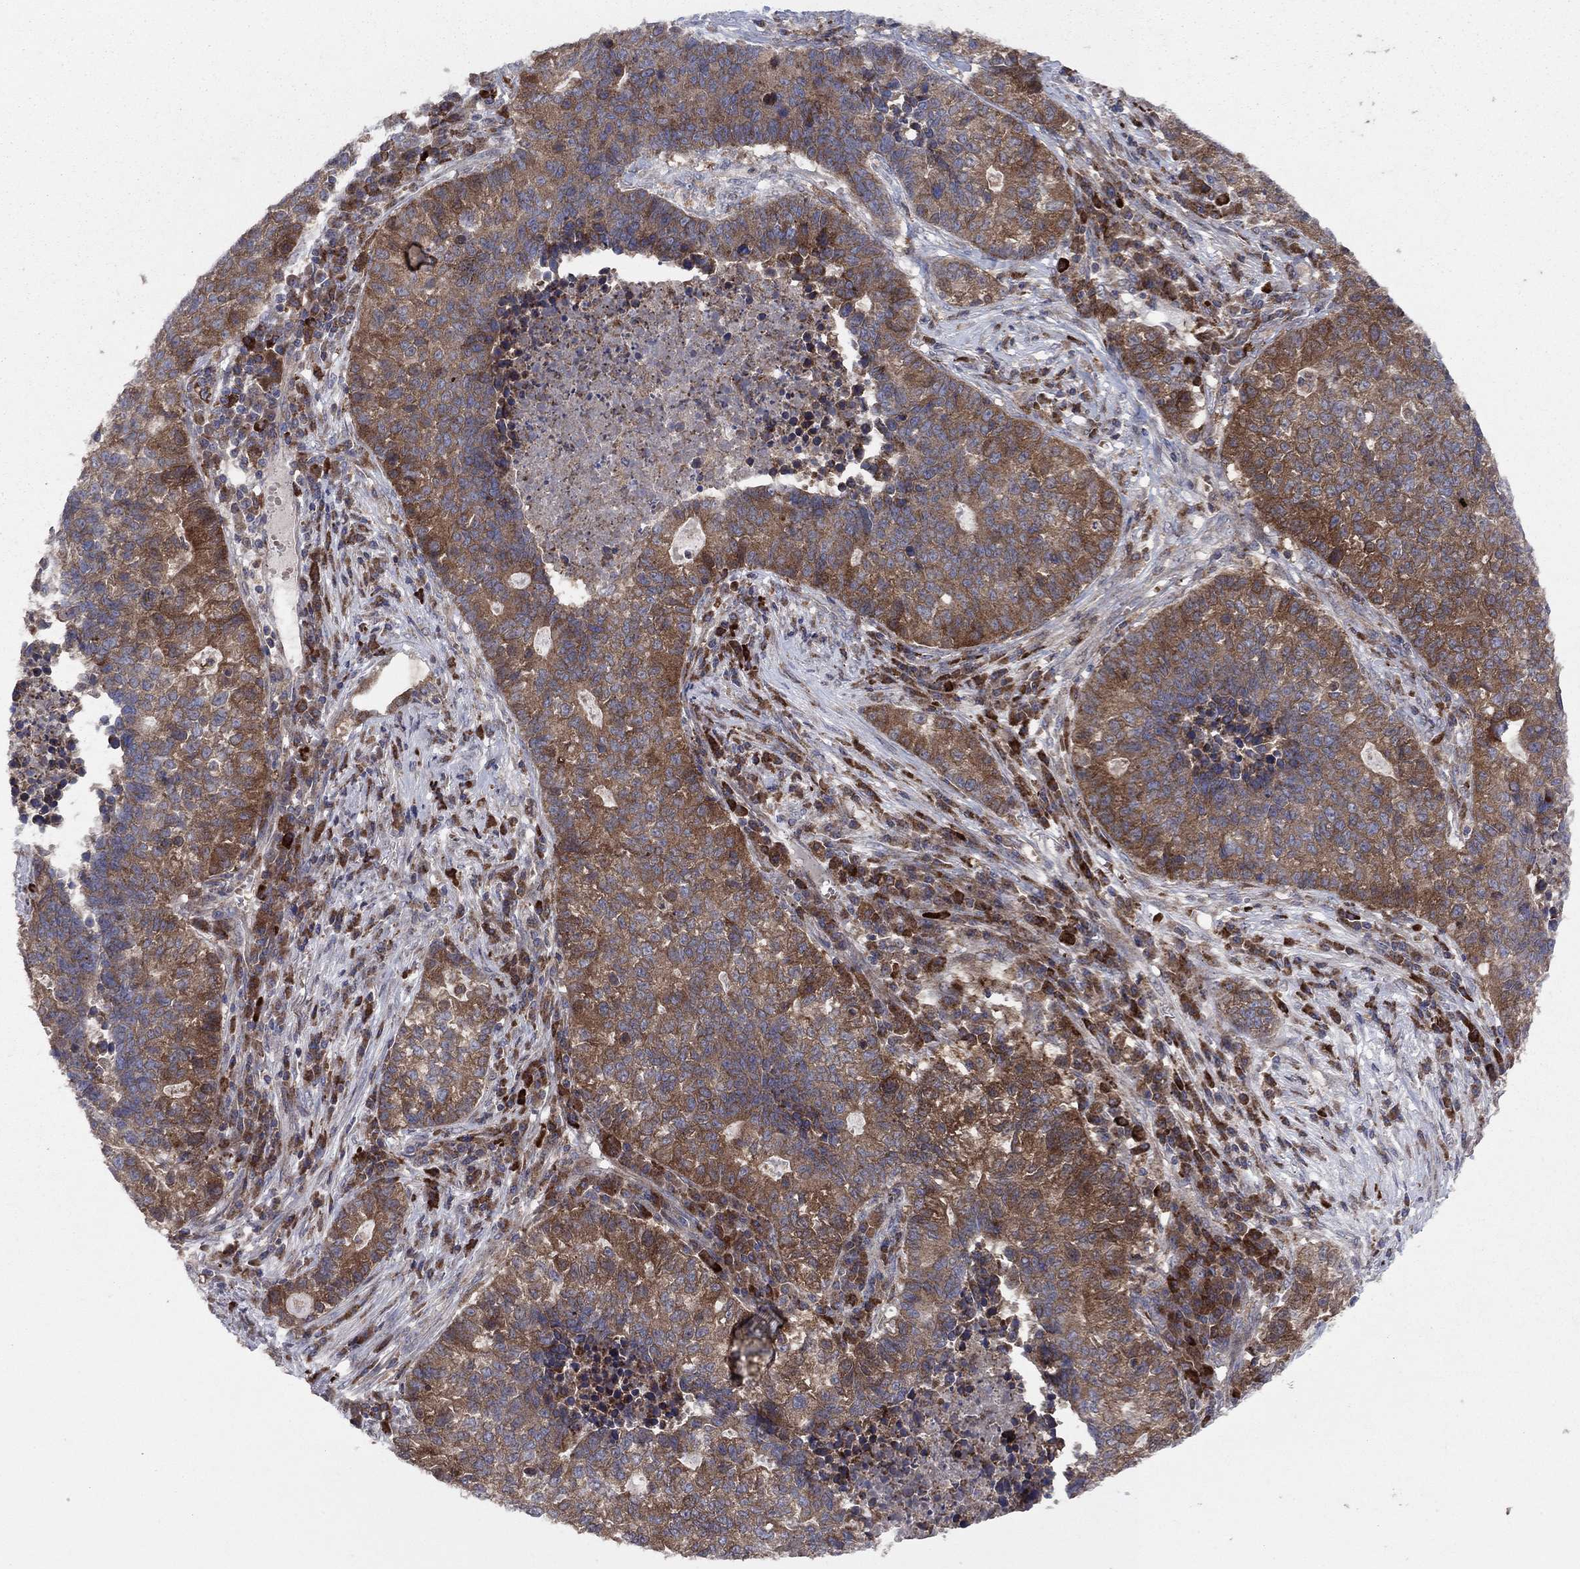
{"staining": {"intensity": "strong", "quantity": "25%-75%", "location": "cytoplasmic/membranous"}, "tissue": "lung cancer", "cell_type": "Tumor cells", "image_type": "cancer", "snomed": [{"axis": "morphology", "description": "Adenocarcinoma, NOS"}, {"axis": "topography", "description": "Lung"}], "caption": "This is a photomicrograph of immunohistochemistry (IHC) staining of adenocarcinoma (lung), which shows strong positivity in the cytoplasmic/membranous of tumor cells.", "gene": "MEA1", "patient": {"sex": "male", "age": 57}}